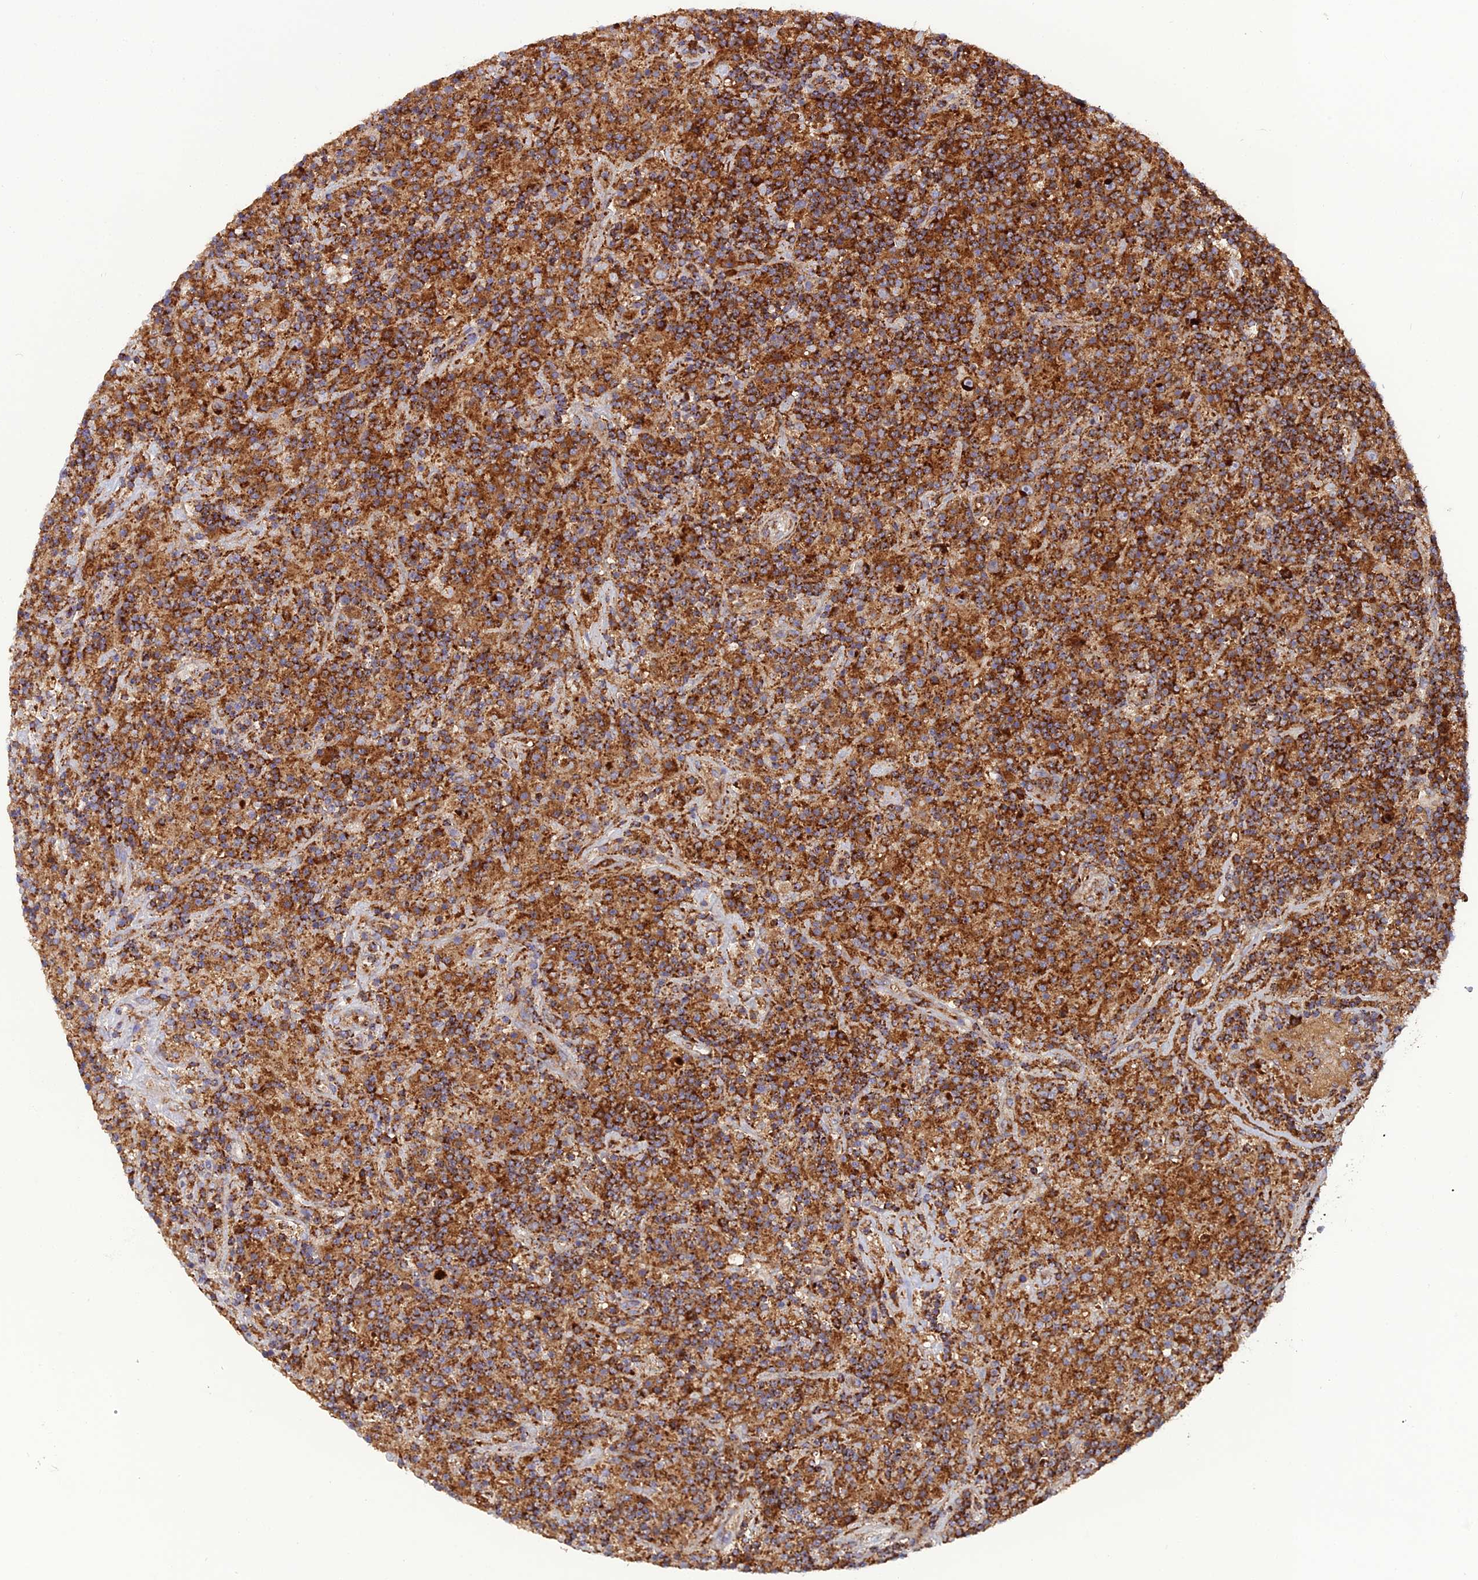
{"staining": {"intensity": "strong", "quantity": ">75%", "location": "cytoplasmic/membranous"}, "tissue": "lymphoma", "cell_type": "Tumor cells", "image_type": "cancer", "snomed": [{"axis": "morphology", "description": "Hodgkin's disease, NOS"}, {"axis": "topography", "description": "Lymph node"}], "caption": "This micrograph displays immunohistochemistry (IHC) staining of human Hodgkin's disease, with high strong cytoplasmic/membranous staining in approximately >75% of tumor cells.", "gene": "LNPEP", "patient": {"sex": "male", "age": 70}}